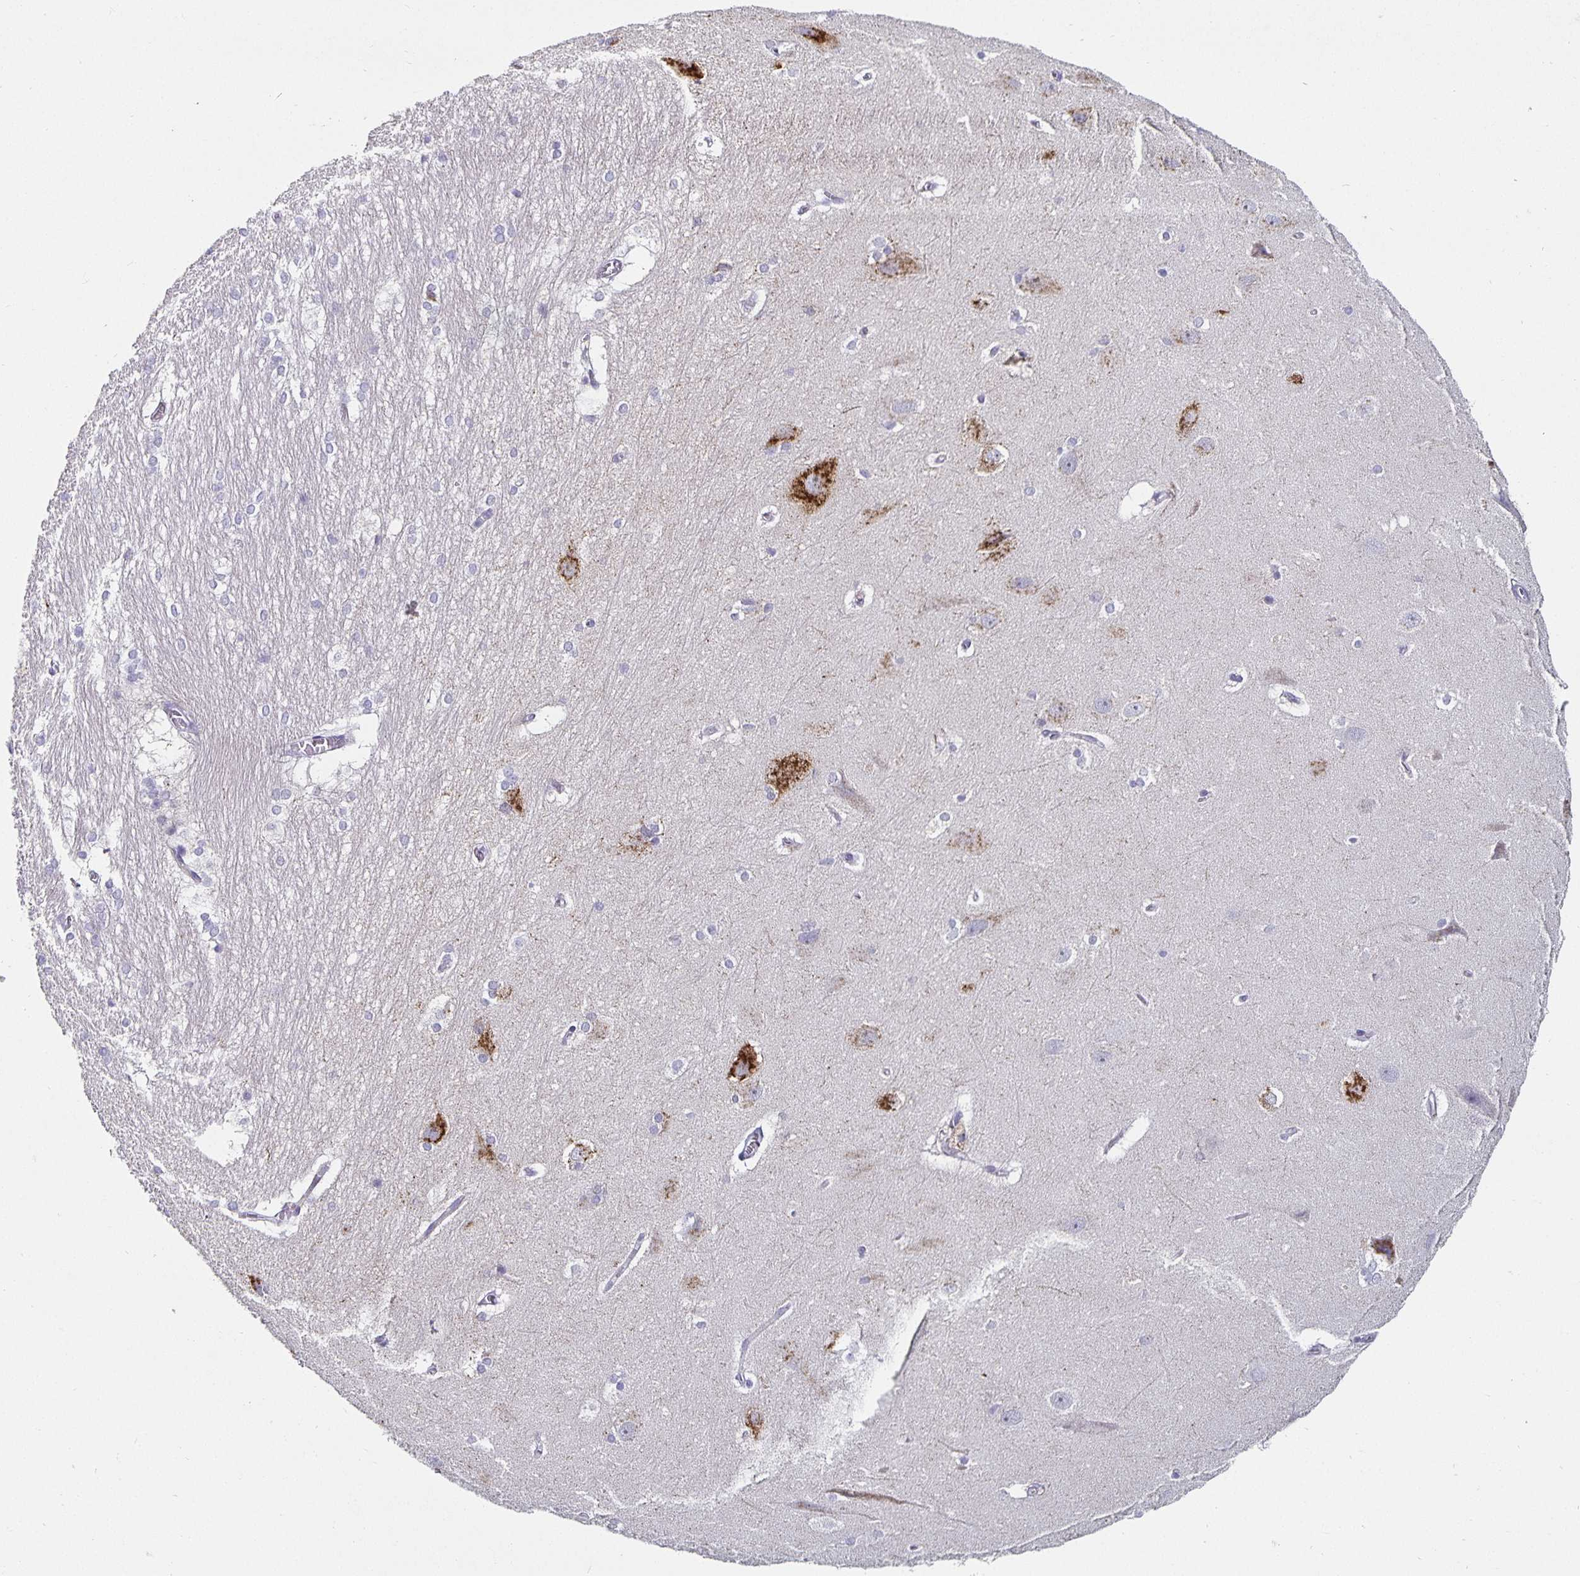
{"staining": {"intensity": "negative", "quantity": "none", "location": "none"}, "tissue": "hippocampus", "cell_type": "Glial cells", "image_type": "normal", "snomed": [{"axis": "morphology", "description": "Normal tissue, NOS"}, {"axis": "topography", "description": "Cerebral cortex"}, {"axis": "topography", "description": "Hippocampus"}], "caption": "This is a image of IHC staining of unremarkable hippocampus, which shows no staining in glial cells.", "gene": "CHGA", "patient": {"sex": "female", "age": 19}}